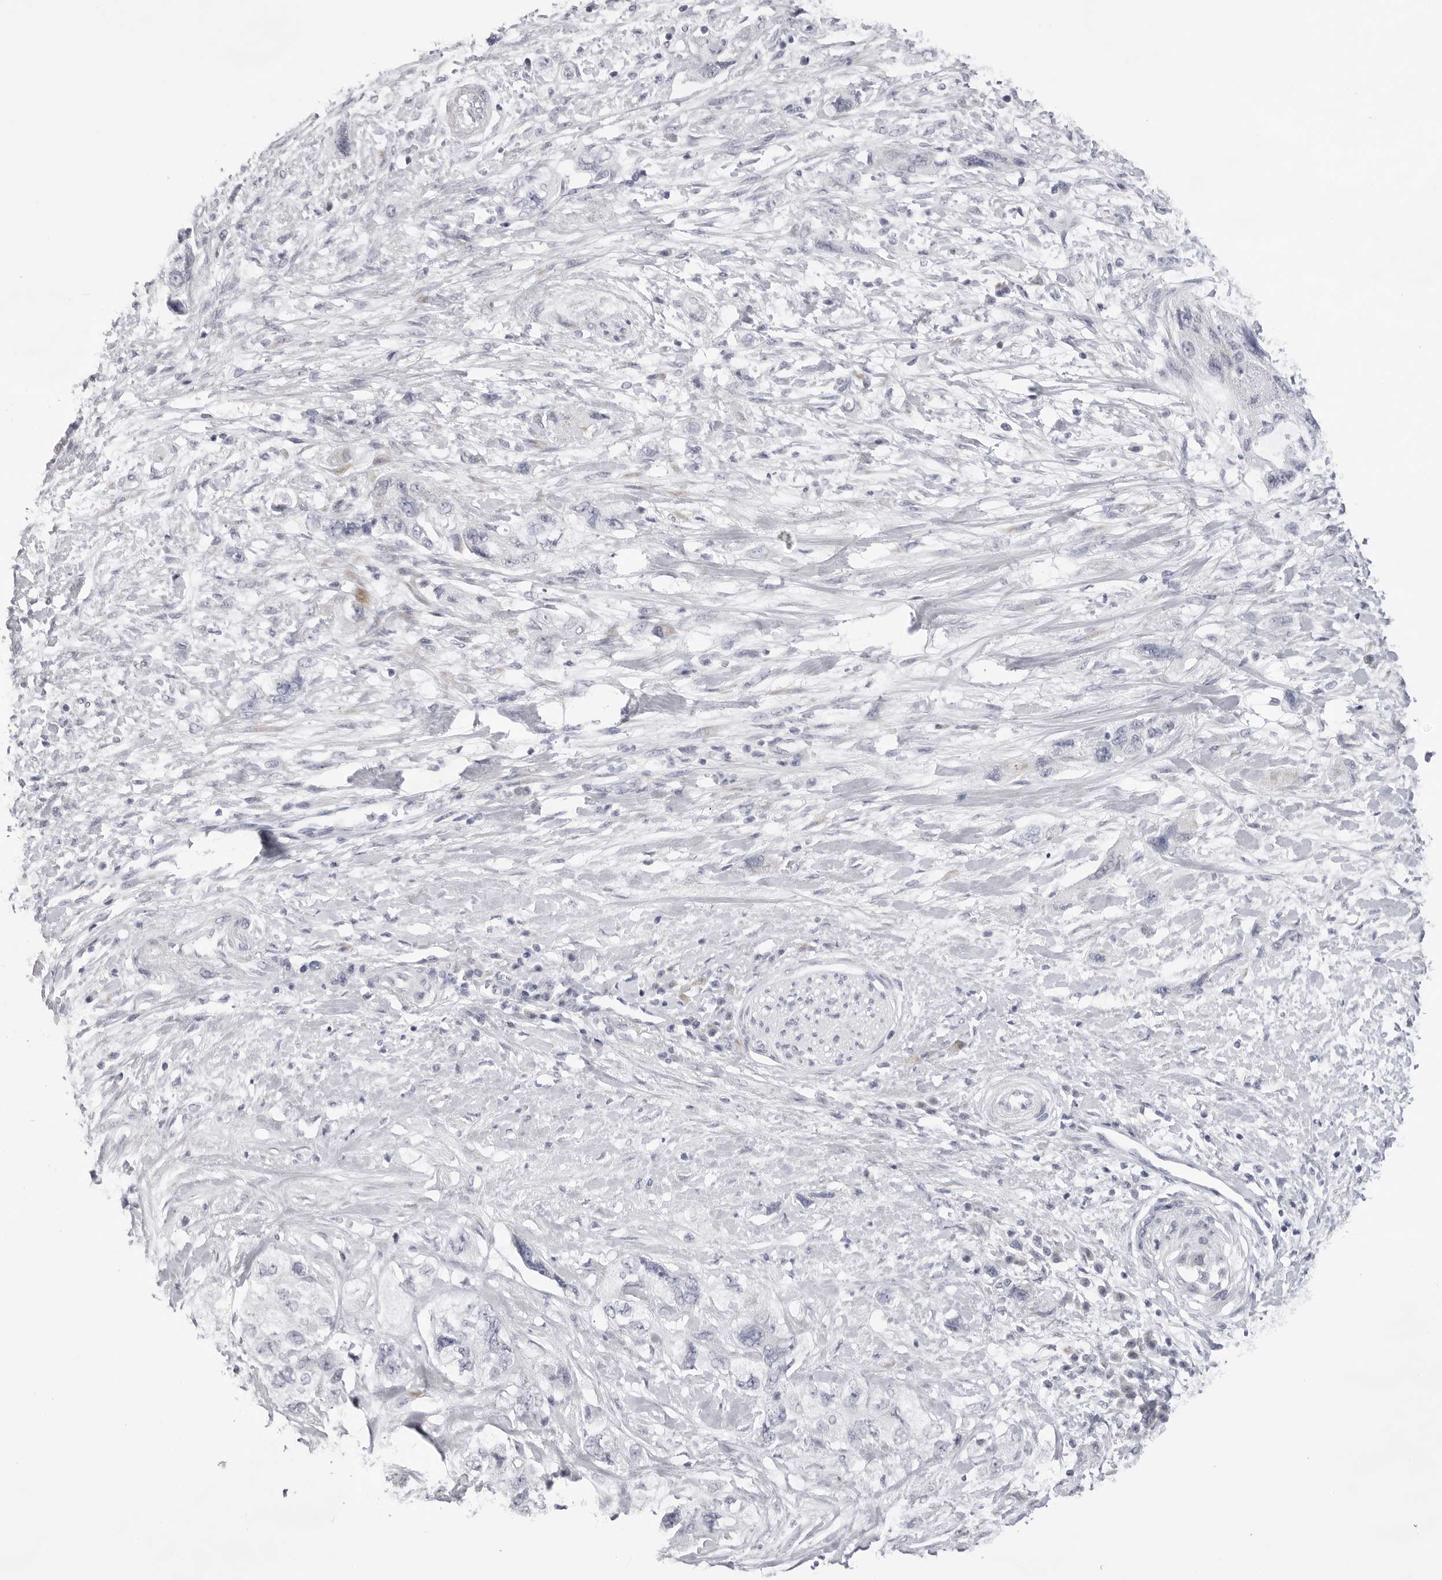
{"staining": {"intensity": "negative", "quantity": "none", "location": "none"}, "tissue": "pancreatic cancer", "cell_type": "Tumor cells", "image_type": "cancer", "snomed": [{"axis": "morphology", "description": "Adenocarcinoma, NOS"}, {"axis": "topography", "description": "Pancreas"}], "caption": "A high-resolution photomicrograph shows IHC staining of pancreatic adenocarcinoma, which shows no significant expression in tumor cells.", "gene": "SMIM2", "patient": {"sex": "female", "age": 73}}